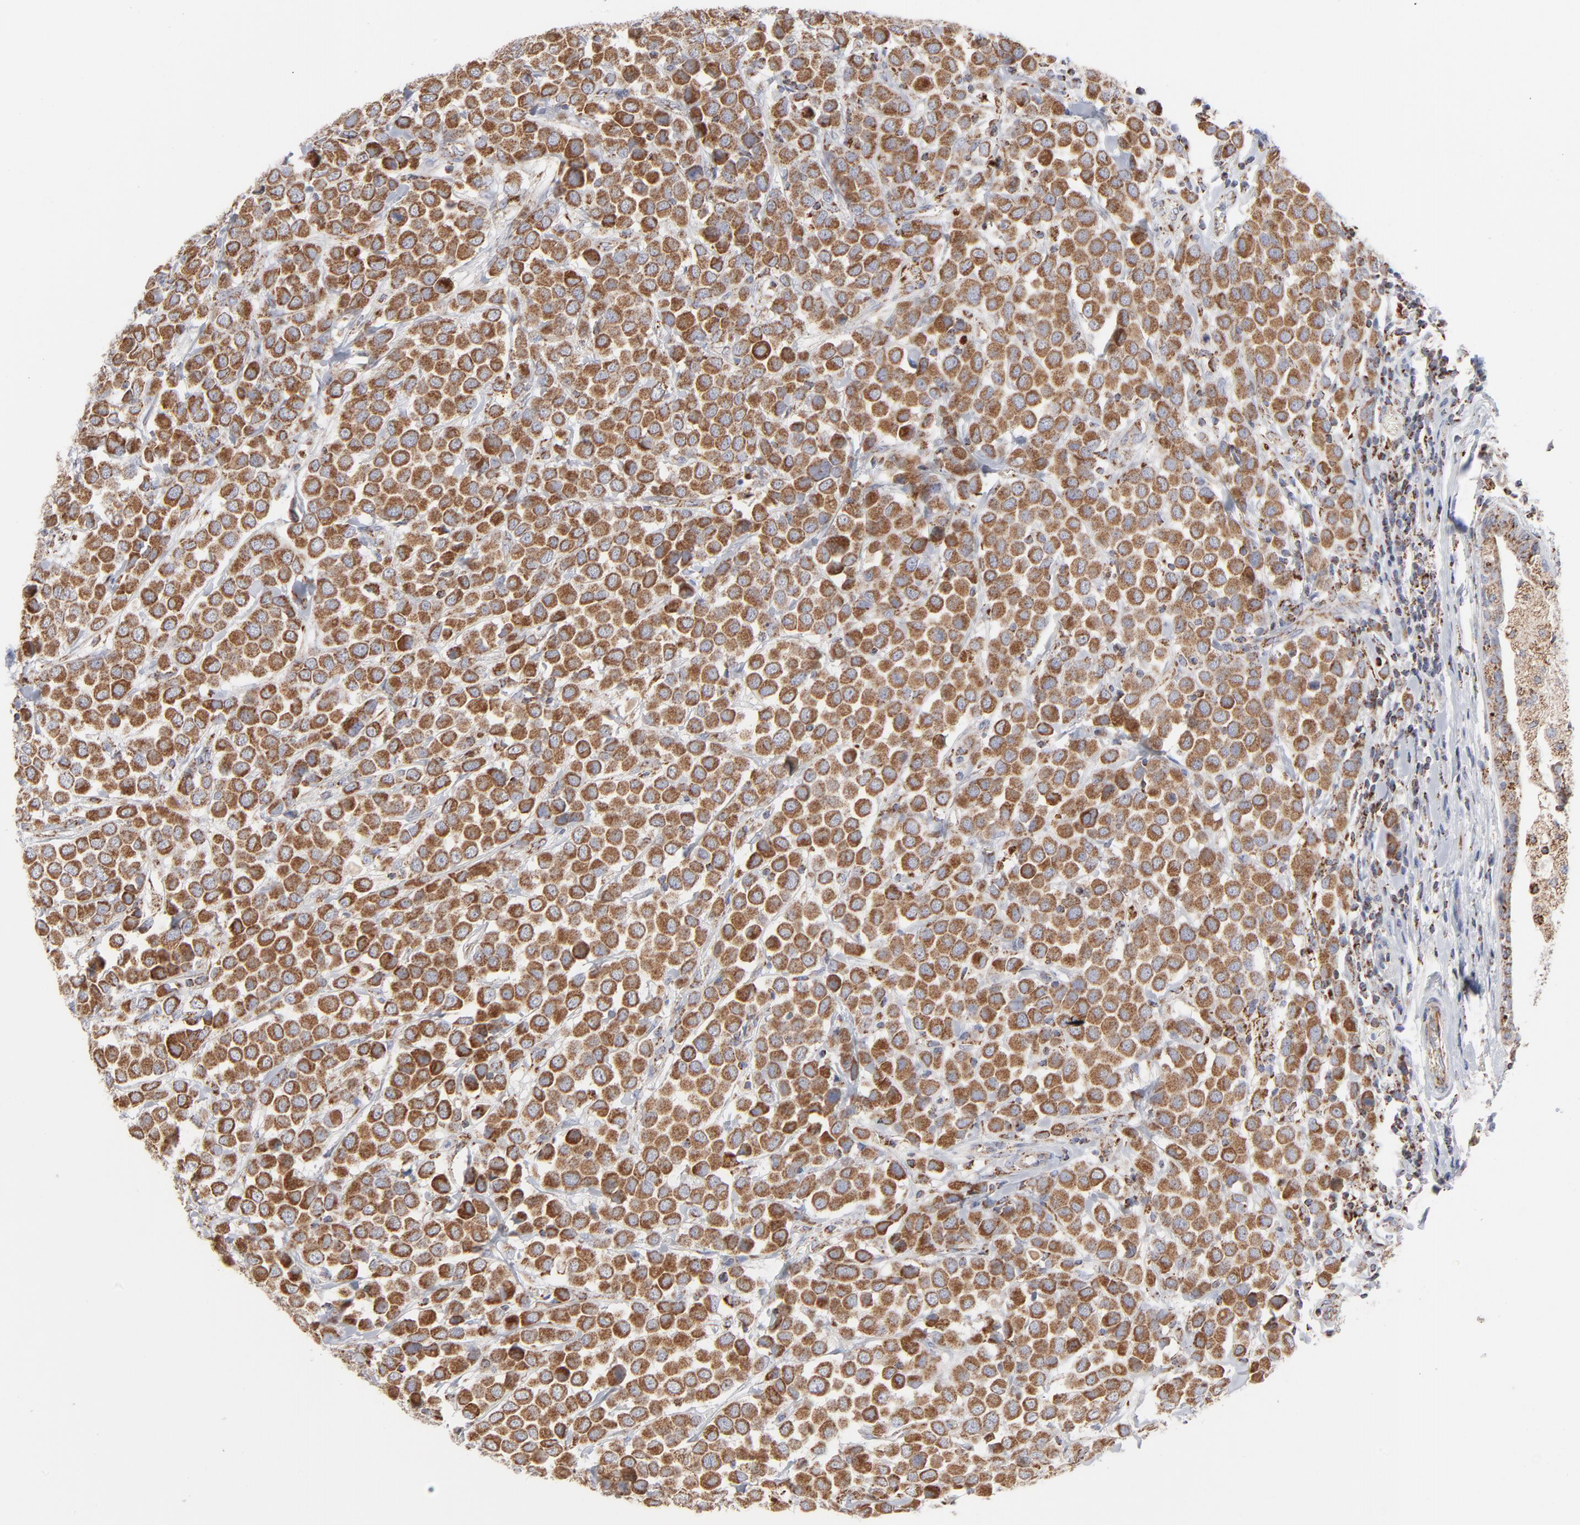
{"staining": {"intensity": "strong", "quantity": ">75%", "location": "cytoplasmic/membranous"}, "tissue": "breast cancer", "cell_type": "Tumor cells", "image_type": "cancer", "snomed": [{"axis": "morphology", "description": "Duct carcinoma"}, {"axis": "topography", "description": "Breast"}], "caption": "DAB (3,3'-diaminobenzidine) immunohistochemical staining of human breast cancer reveals strong cytoplasmic/membranous protein positivity in approximately >75% of tumor cells. (IHC, brightfield microscopy, high magnification).", "gene": "ASB3", "patient": {"sex": "female", "age": 61}}